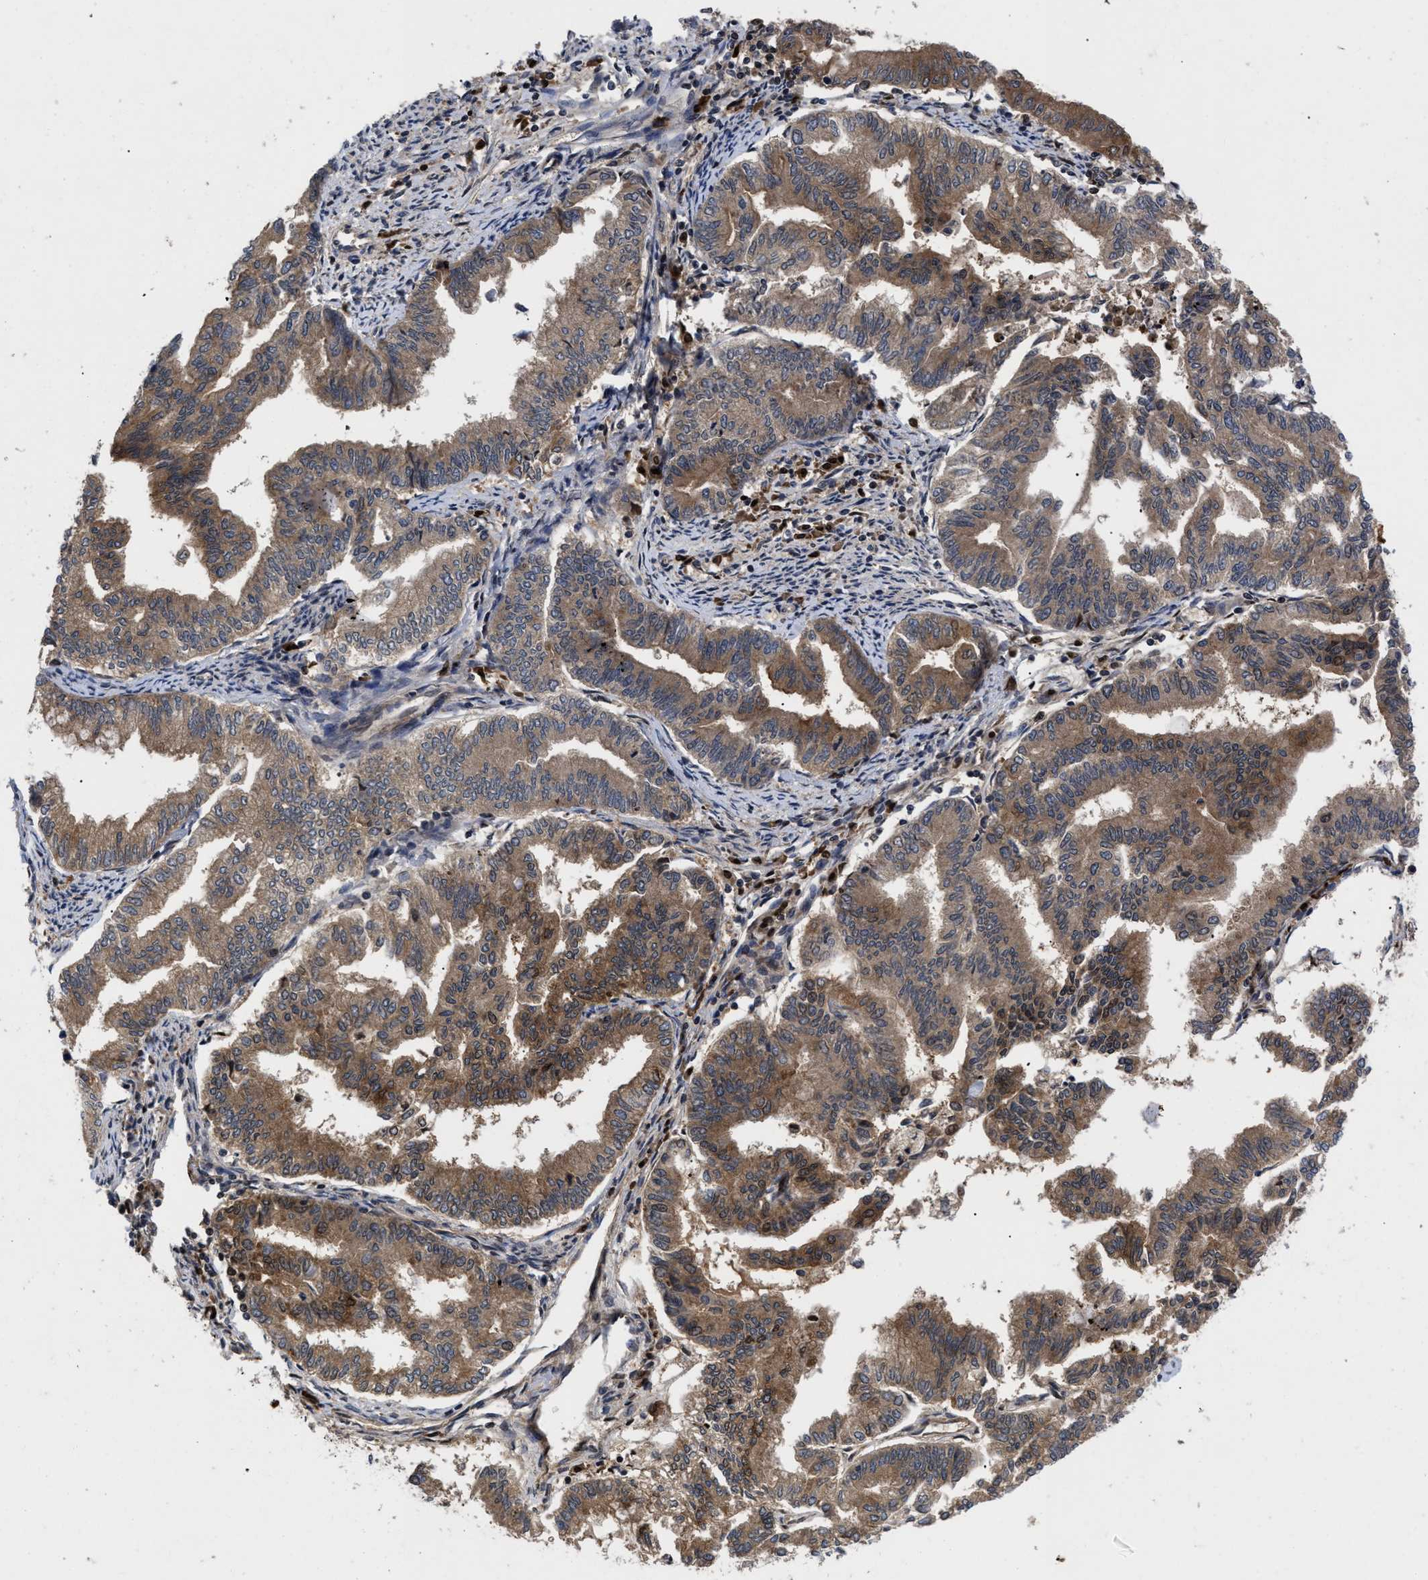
{"staining": {"intensity": "moderate", "quantity": ">75%", "location": "cytoplasmic/membranous"}, "tissue": "endometrial cancer", "cell_type": "Tumor cells", "image_type": "cancer", "snomed": [{"axis": "morphology", "description": "Adenocarcinoma, NOS"}, {"axis": "topography", "description": "Endometrium"}], "caption": "Protein positivity by IHC exhibits moderate cytoplasmic/membranous staining in approximately >75% of tumor cells in endometrial cancer.", "gene": "FAM200A", "patient": {"sex": "female", "age": 79}}